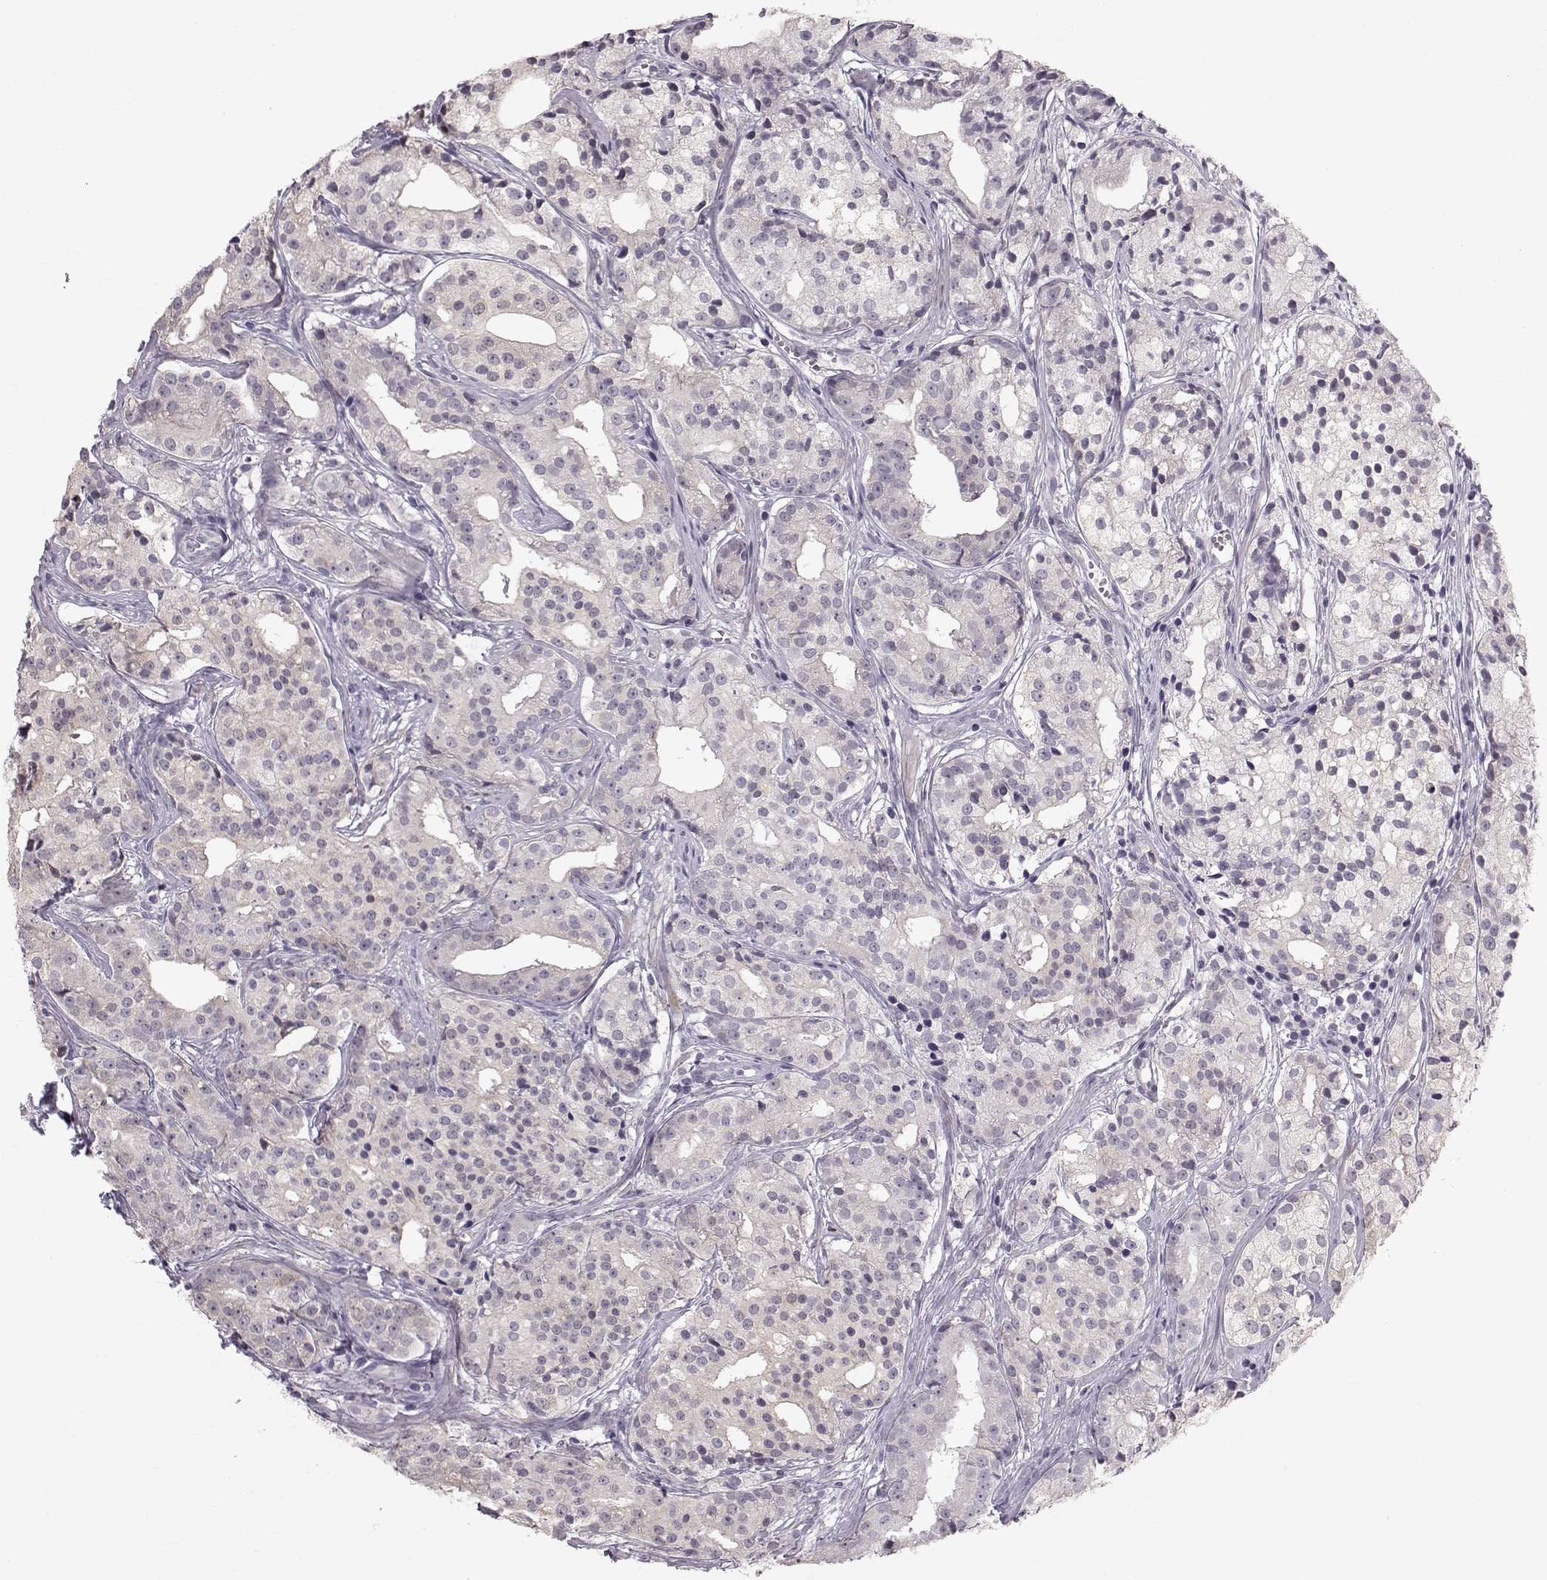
{"staining": {"intensity": "negative", "quantity": "none", "location": "none"}, "tissue": "prostate cancer", "cell_type": "Tumor cells", "image_type": "cancer", "snomed": [{"axis": "morphology", "description": "Adenocarcinoma, Medium grade"}, {"axis": "topography", "description": "Prostate"}], "caption": "High power microscopy micrograph of an IHC image of prostate cancer, revealing no significant positivity in tumor cells. Nuclei are stained in blue.", "gene": "POU1F1", "patient": {"sex": "male", "age": 74}}